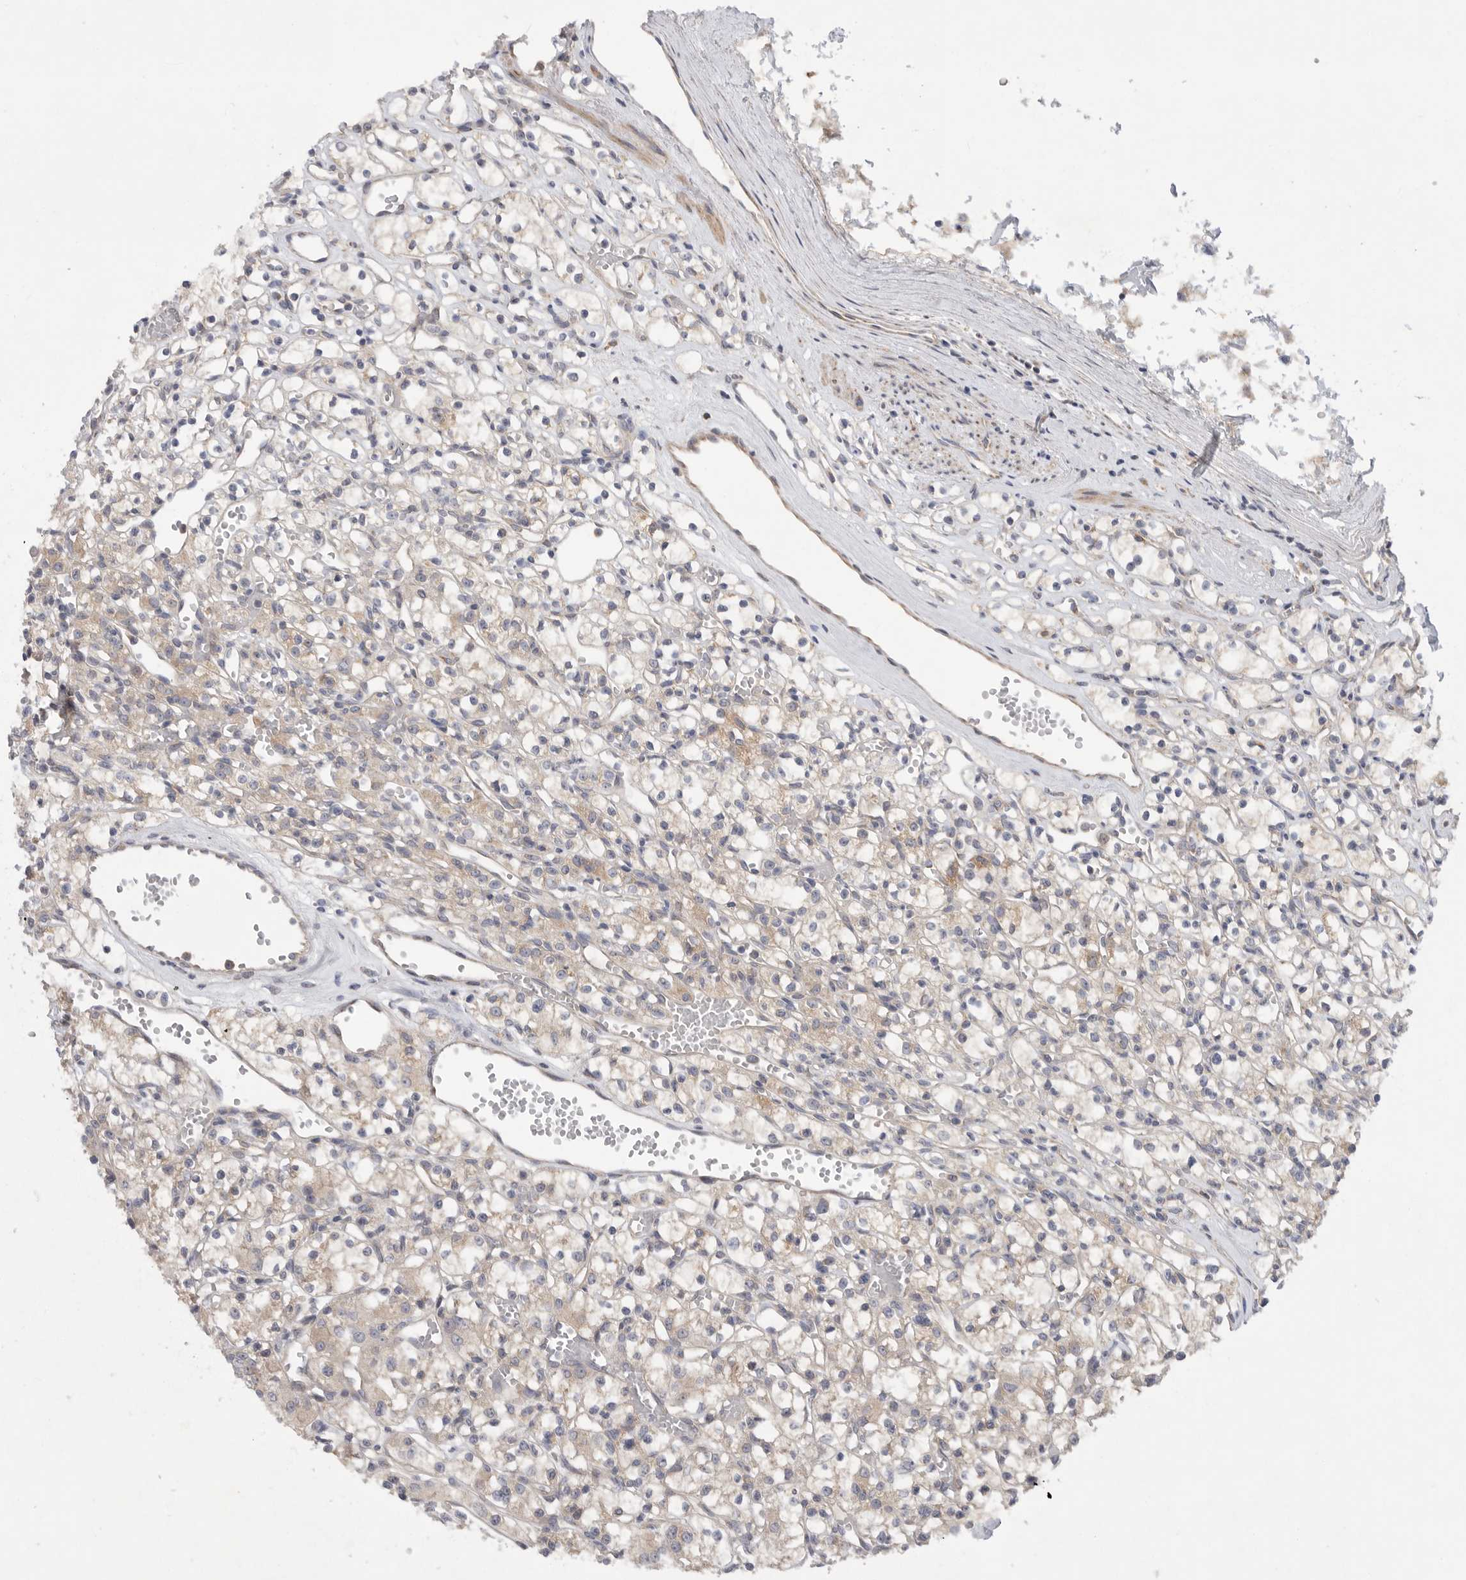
{"staining": {"intensity": "weak", "quantity": "<25%", "location": "cytoplasmic/membranous"}, "tissue": "renal cancer", "cell_type": "Tumor cells", "image_type": "cancer", "snomed": [{"axis": "morphology", "description": "Adenocarcinoma, NOS"}, {"axis": "topography", "description": "Kidney"}], "caption": "IHC micrograph of renal cancer (adenocarcinoma) stained for a protein (brown), which displays no expression in tumor cells.", "gene": "MTFR1L", "patient": {"sex": "female", "age": 59}}